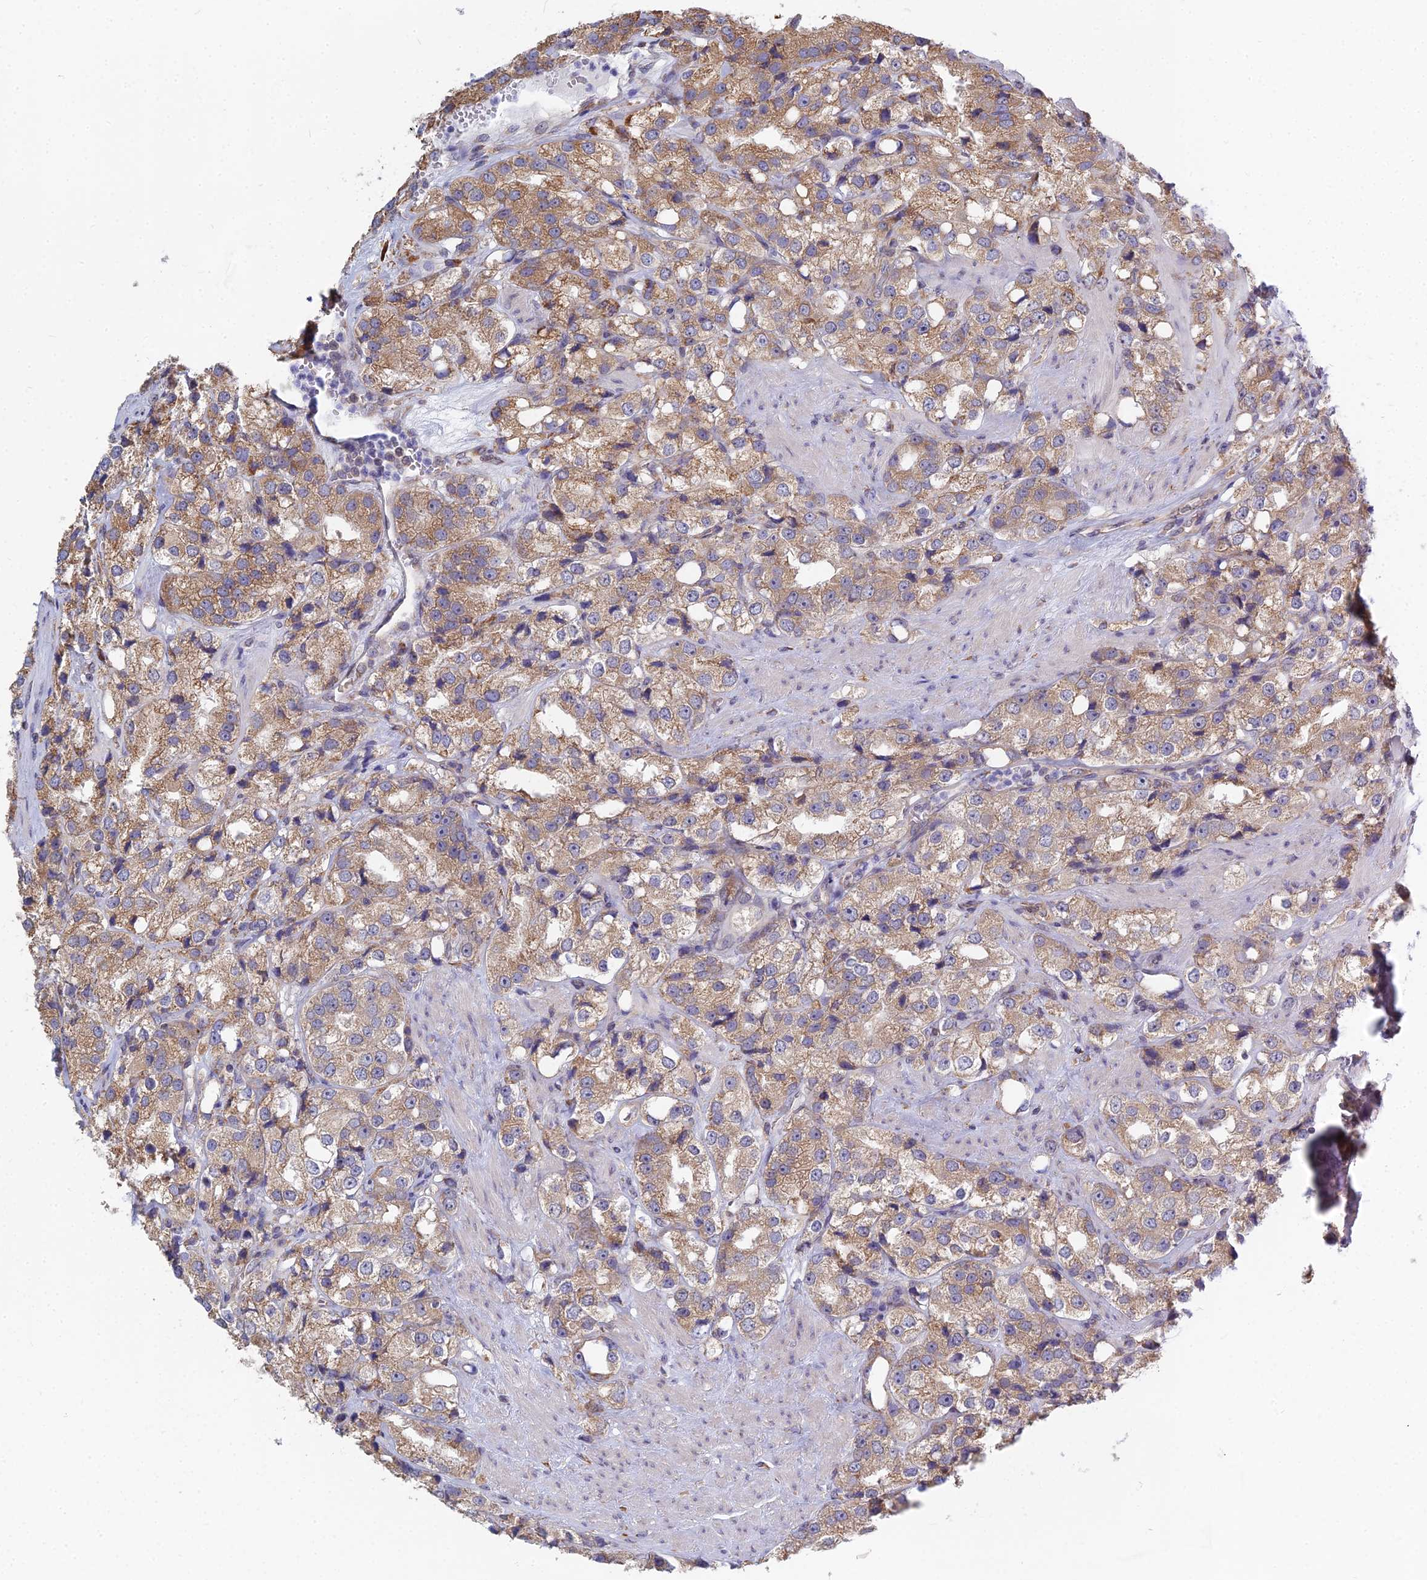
{"staining": {"intensity": "moderate", "quantity": ">75%", "location": "cytoplasmic/membranous"}, "tissue": "prostate cancer", "cell_type": "Tumor cells", "image_type": "cancer", "snomed": [{"axis": "morphology", "description": "Adenocarcinoma, NOS"}, {"axis": "topography", "description": "Prostate"}], "caption": "This is an image of IHC staining of prostate cancer (adenocarcinoma), which shows moderate positivity in the cytoplasmic/membranous of tumor cells.", "gene": "KIAA1143", "patient": {"sex": "male", "age": 79}}